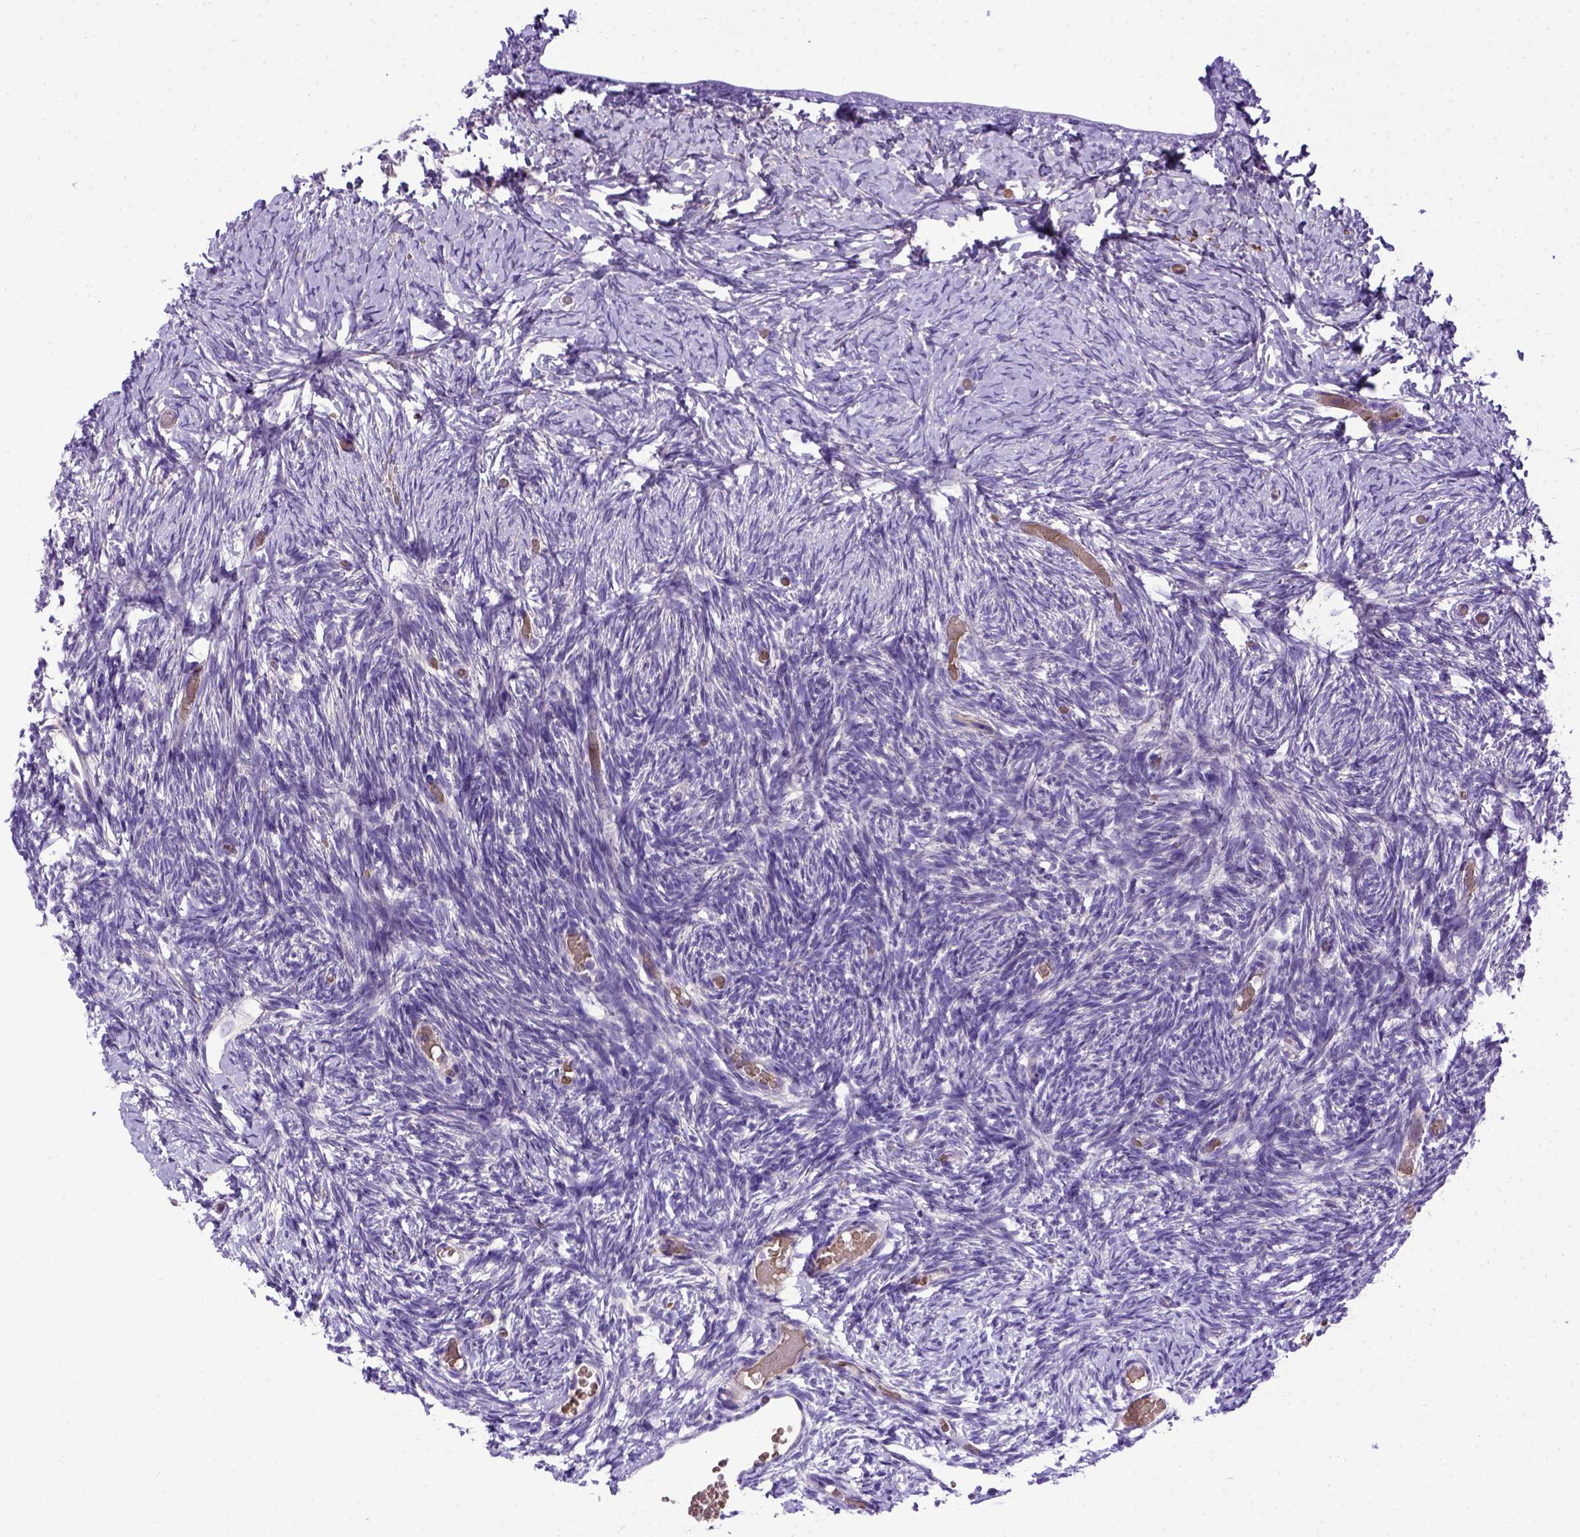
{"staining": {"intensity": "negative", "quantity": "none", "location": "none"}, "tissue": "ovary", "cell_type": "Follicle cells", "image_type": "normal", "snomed": [{"axis": "morphology", "description": "Normal tissue, NOS"}, {"axis": "topography", "description": "Ovary"}], "caption": "The image shows no staining of follicle cells in unremarkable ovary.", "gene": "ADAM12", "patient": {"sex": "female", "age": 39}}